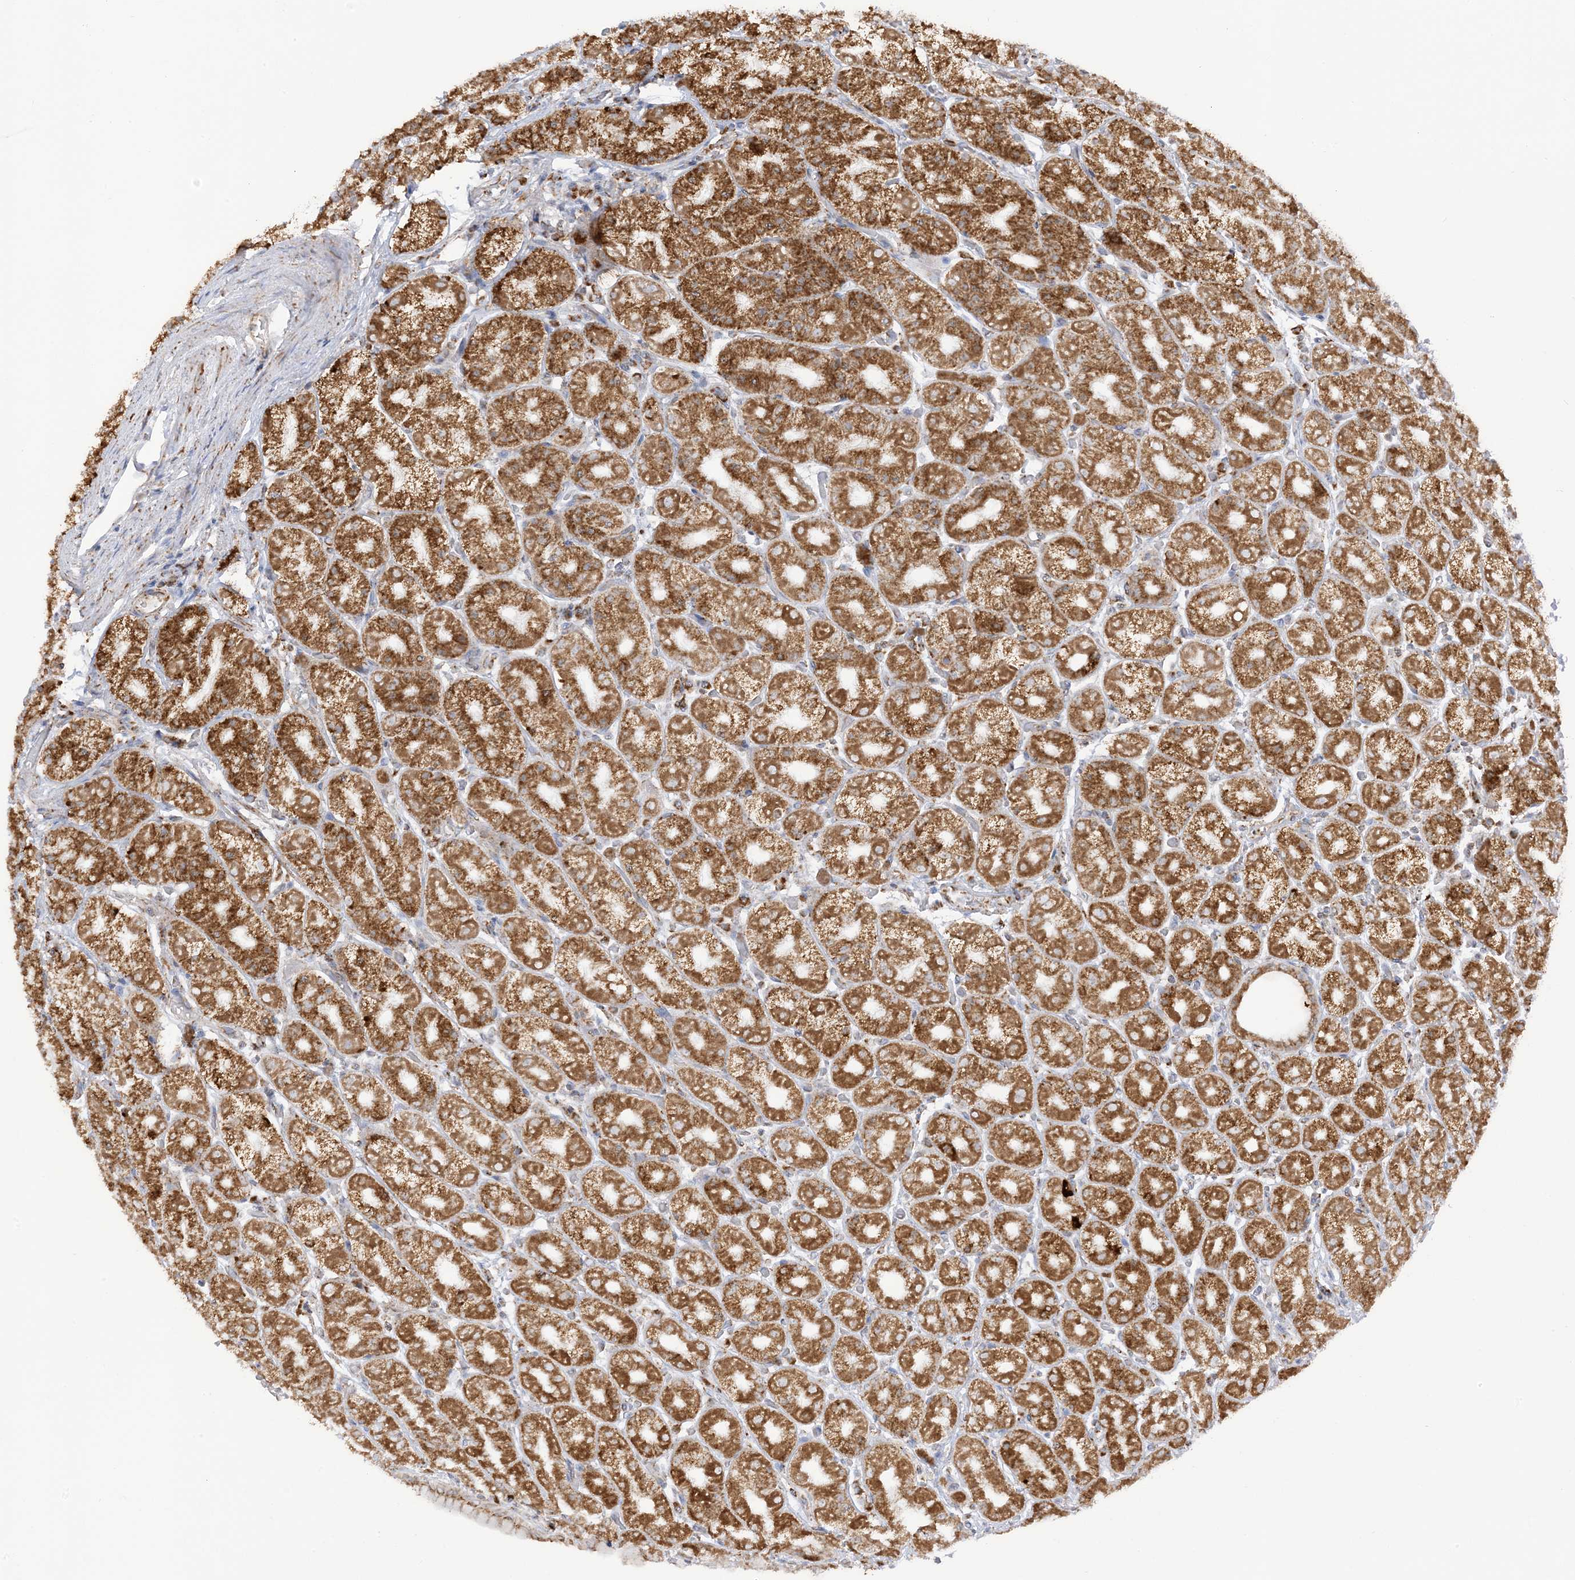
{"staining": {"intensity": "moderate", "quantity": ">75%", "location": "cytoplasmic/membranous"}, "tissue": "stomach", "cell_type": "Glandular cells", "image_type": "normal", "snomed": [{"axis": "morphology", "description": "Normal tissue, NOS"}, {"axis": "topography", "description": "Stomach, upper"}], "caption": "Stomach stained for a protein (brown) demonstrates moderate cytoplasmic/membranous positive staining in approximately >75% of glandular cells.", "gene": "SLC25A12", "patient": {"sex": "male", "age": 68}}